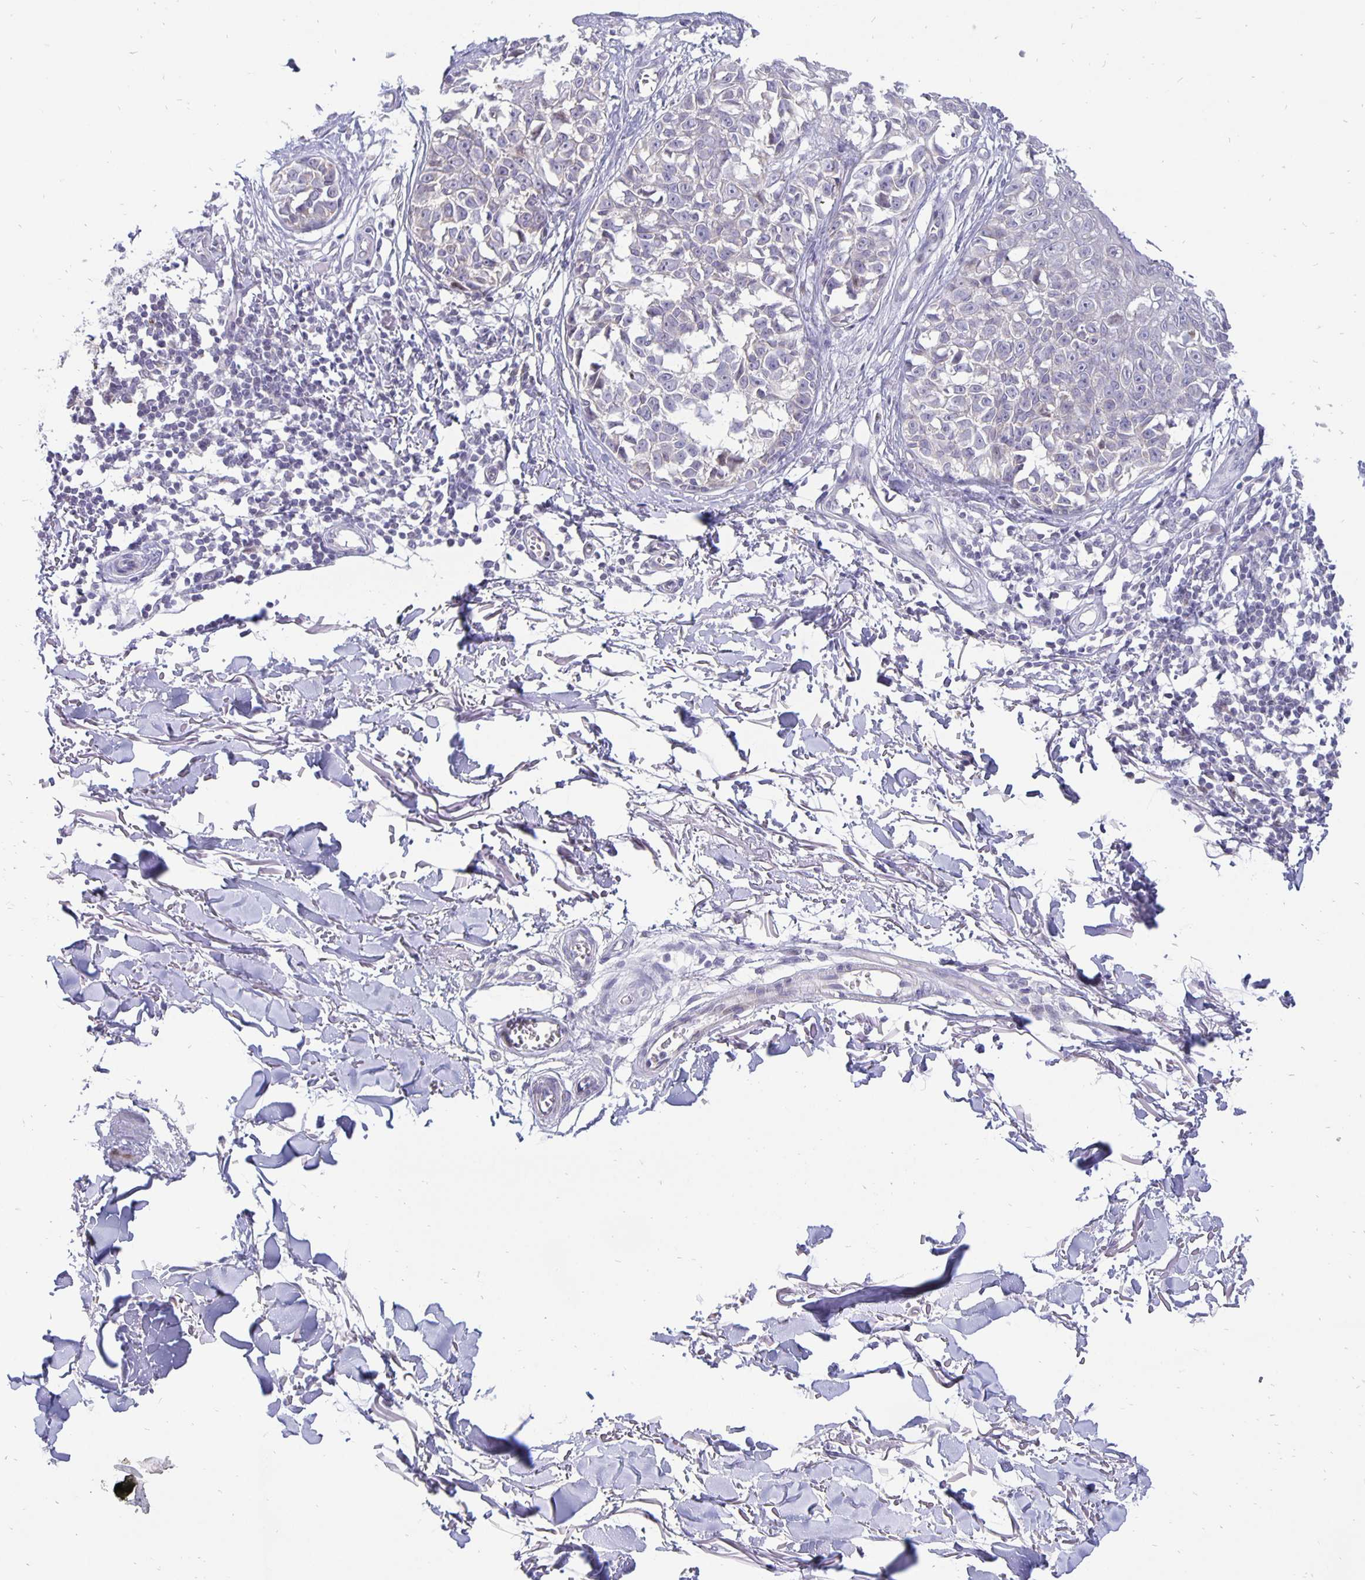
{"staining": {"intensity": "negative", "quantity": "none", "location": "none"}, "tissue": "melanoma", "cell_type": "Tumor cells", "image_type": "cancer", "snomed": [{"axis": "morphology", "description": "Malignant melanoma, NOS"}, {"axis": "topography", "description": "Skin"}], "caption": "An image of human melanoma is negative for staining in tumor cells.", "gene": "ERBB2", "patient": {"sex": "male", "age": 73}}